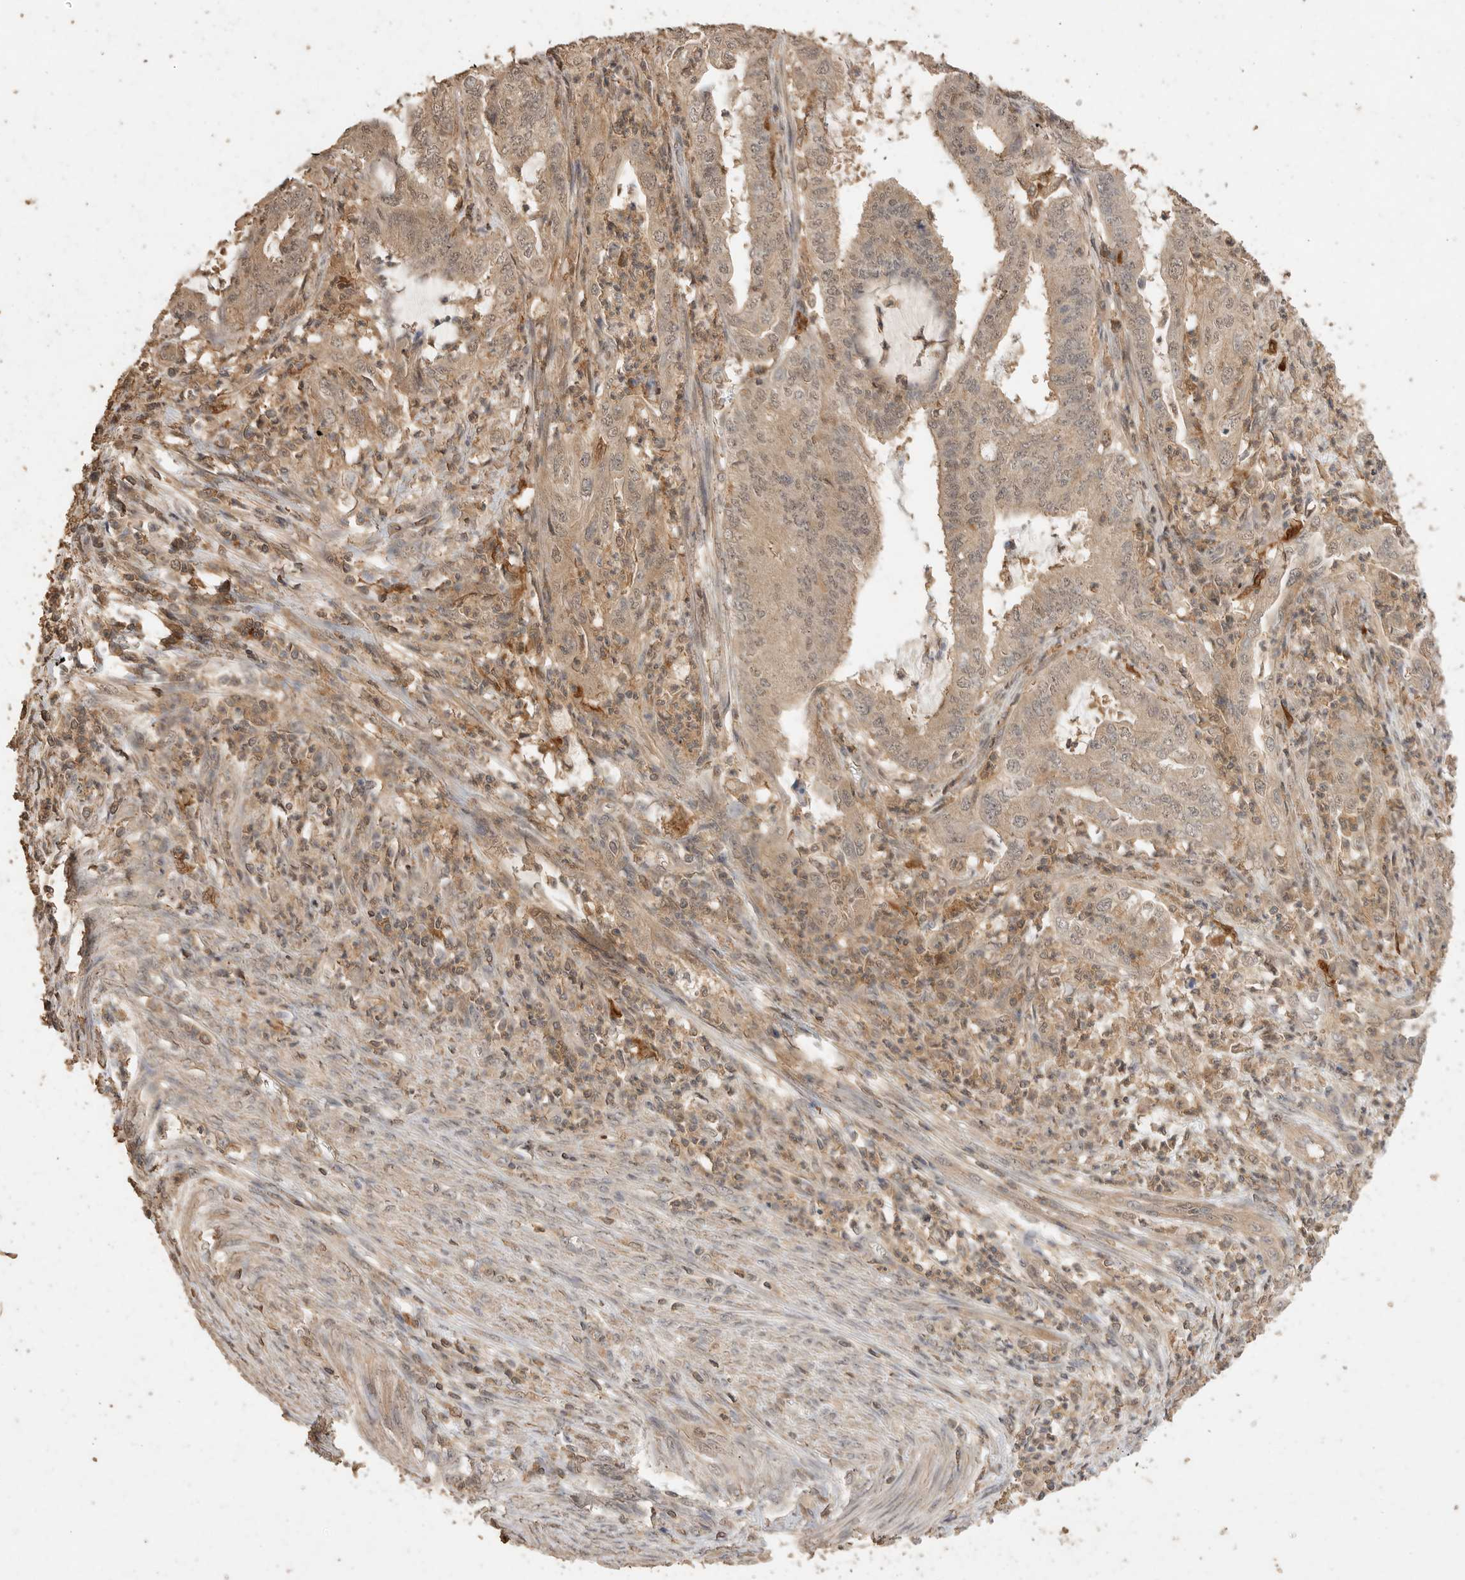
{"staining": {"intensity": "weak", "quantity": ">75%", "location": "cytoplasmic/membranous,nuclear"}, "tissue": "endometrial cancer", "cell_type": "Tumor cells", "image_type": "cancer", "snomed": [{"axis": "morphology", "description": "Adenocarcinoma, NOS"}, {"axis": "topography", "description": "Endometrium"}], "caption": "This micrograph reveals immunohistochemistry staining of endometrial adenocarcinoma, with low weak cytoplasmic/membranous and nuclear positivity in approximately >75% of tumor cells.", "gene": "MAP2K1", "patient": {"sex": "female", "age": 51}}